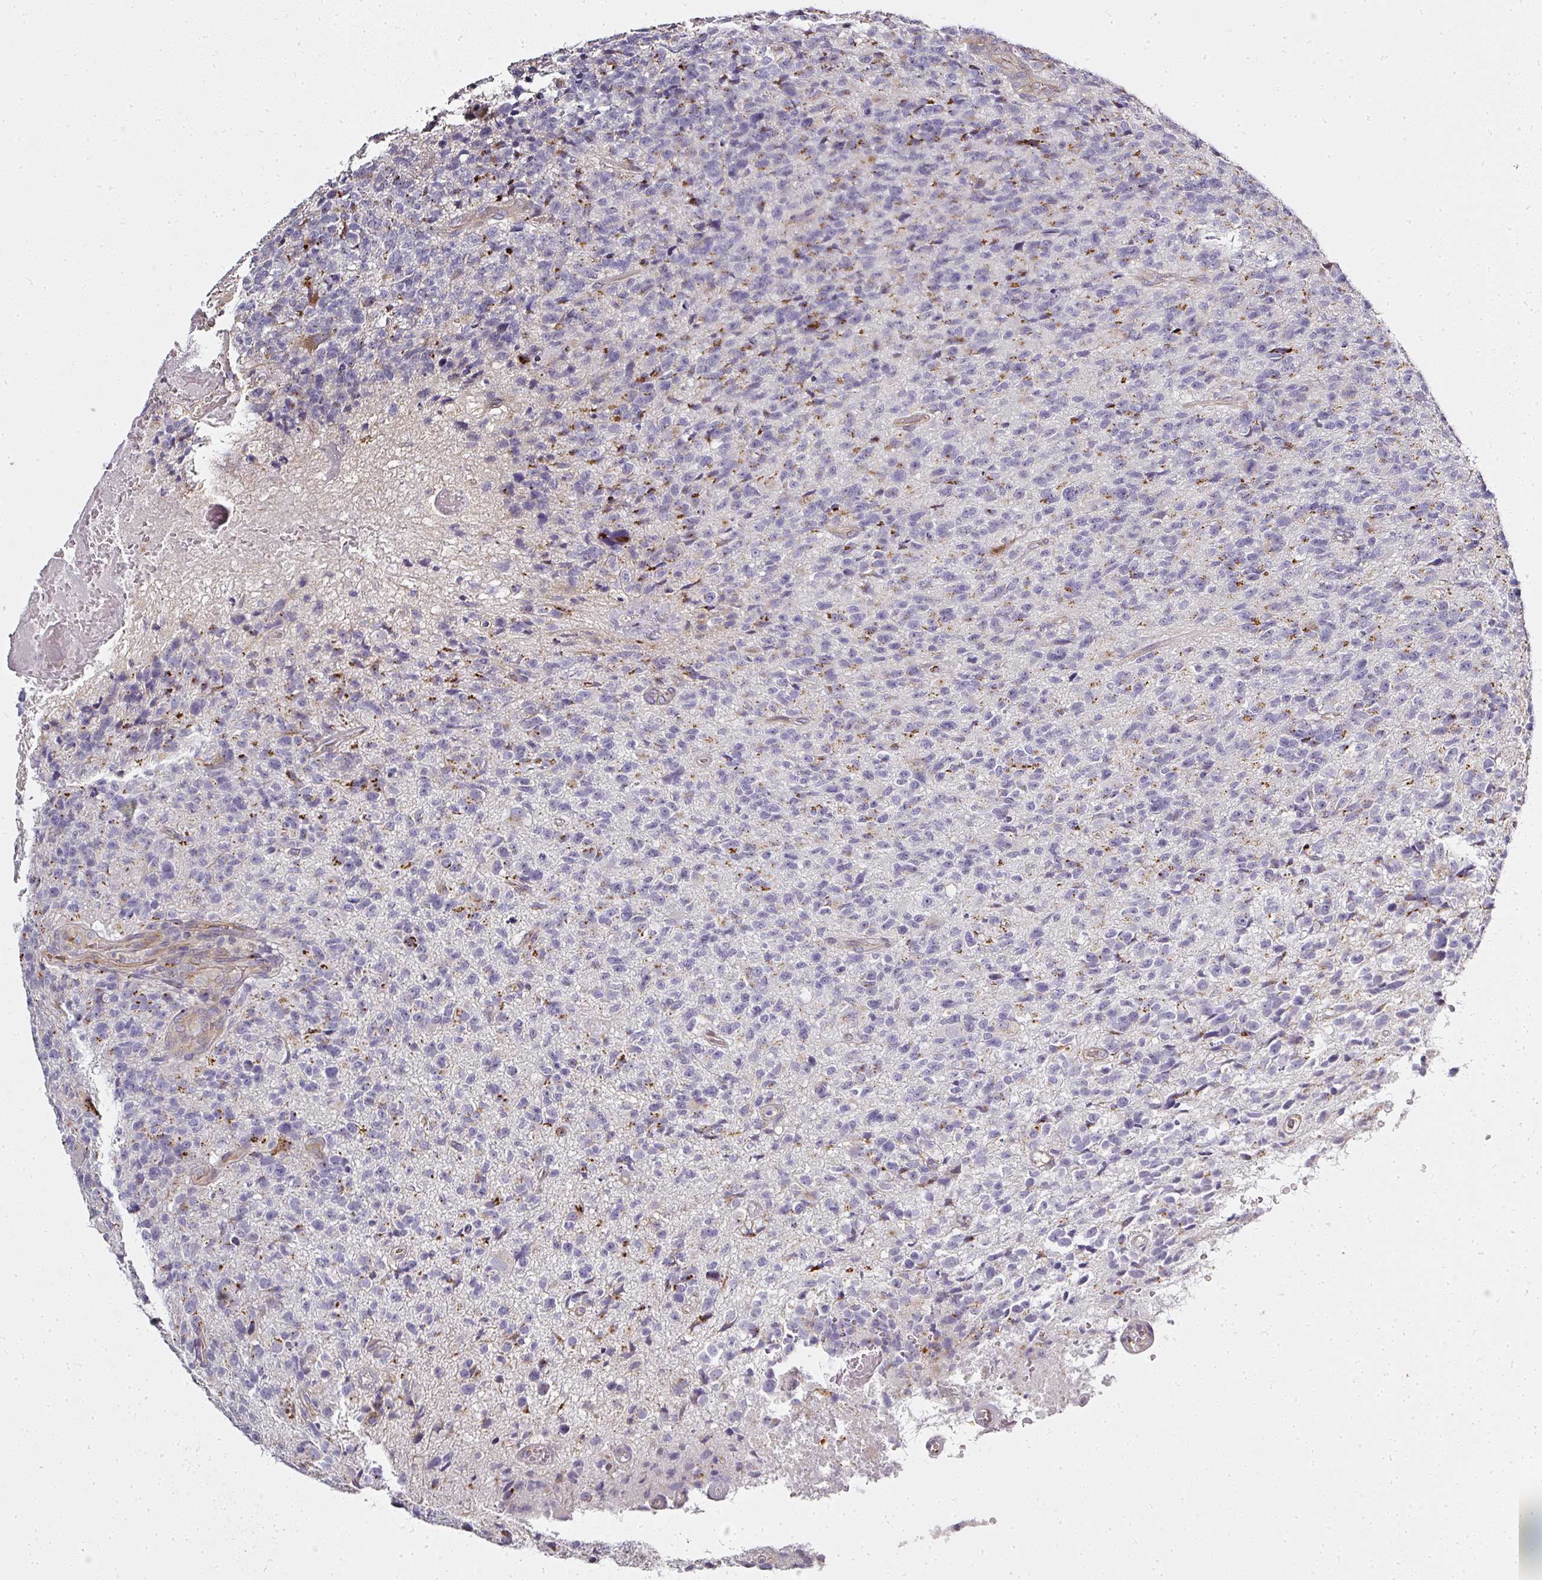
{"staining": {"intensity": "moderate", "quantity": "<25%", "location": "cytoplasmic/membranous"}, "tissue": "glioma", "cell_type": "Tumor cells", "image_type": "cancer", "snomed": [{"axis": "morphology", "description": "Glioma, malignant, High grade"}, {"axis": "topography", "description": "Brain"}], "caption": "Malignant glioma (high-grade) stained with DAB immunohistochemistry displays low levels of moderate cytoplasmic/membranous expression in approximately <25% of tumor cells. The staining was performed using DAB (3,3'-diaminobenzidine), with brown indicating positive protein expression. Nuclei are stained blue with hematoxylin.", "gene": "ATP8B2", "patient": {"sex": "male", "age": 76}}